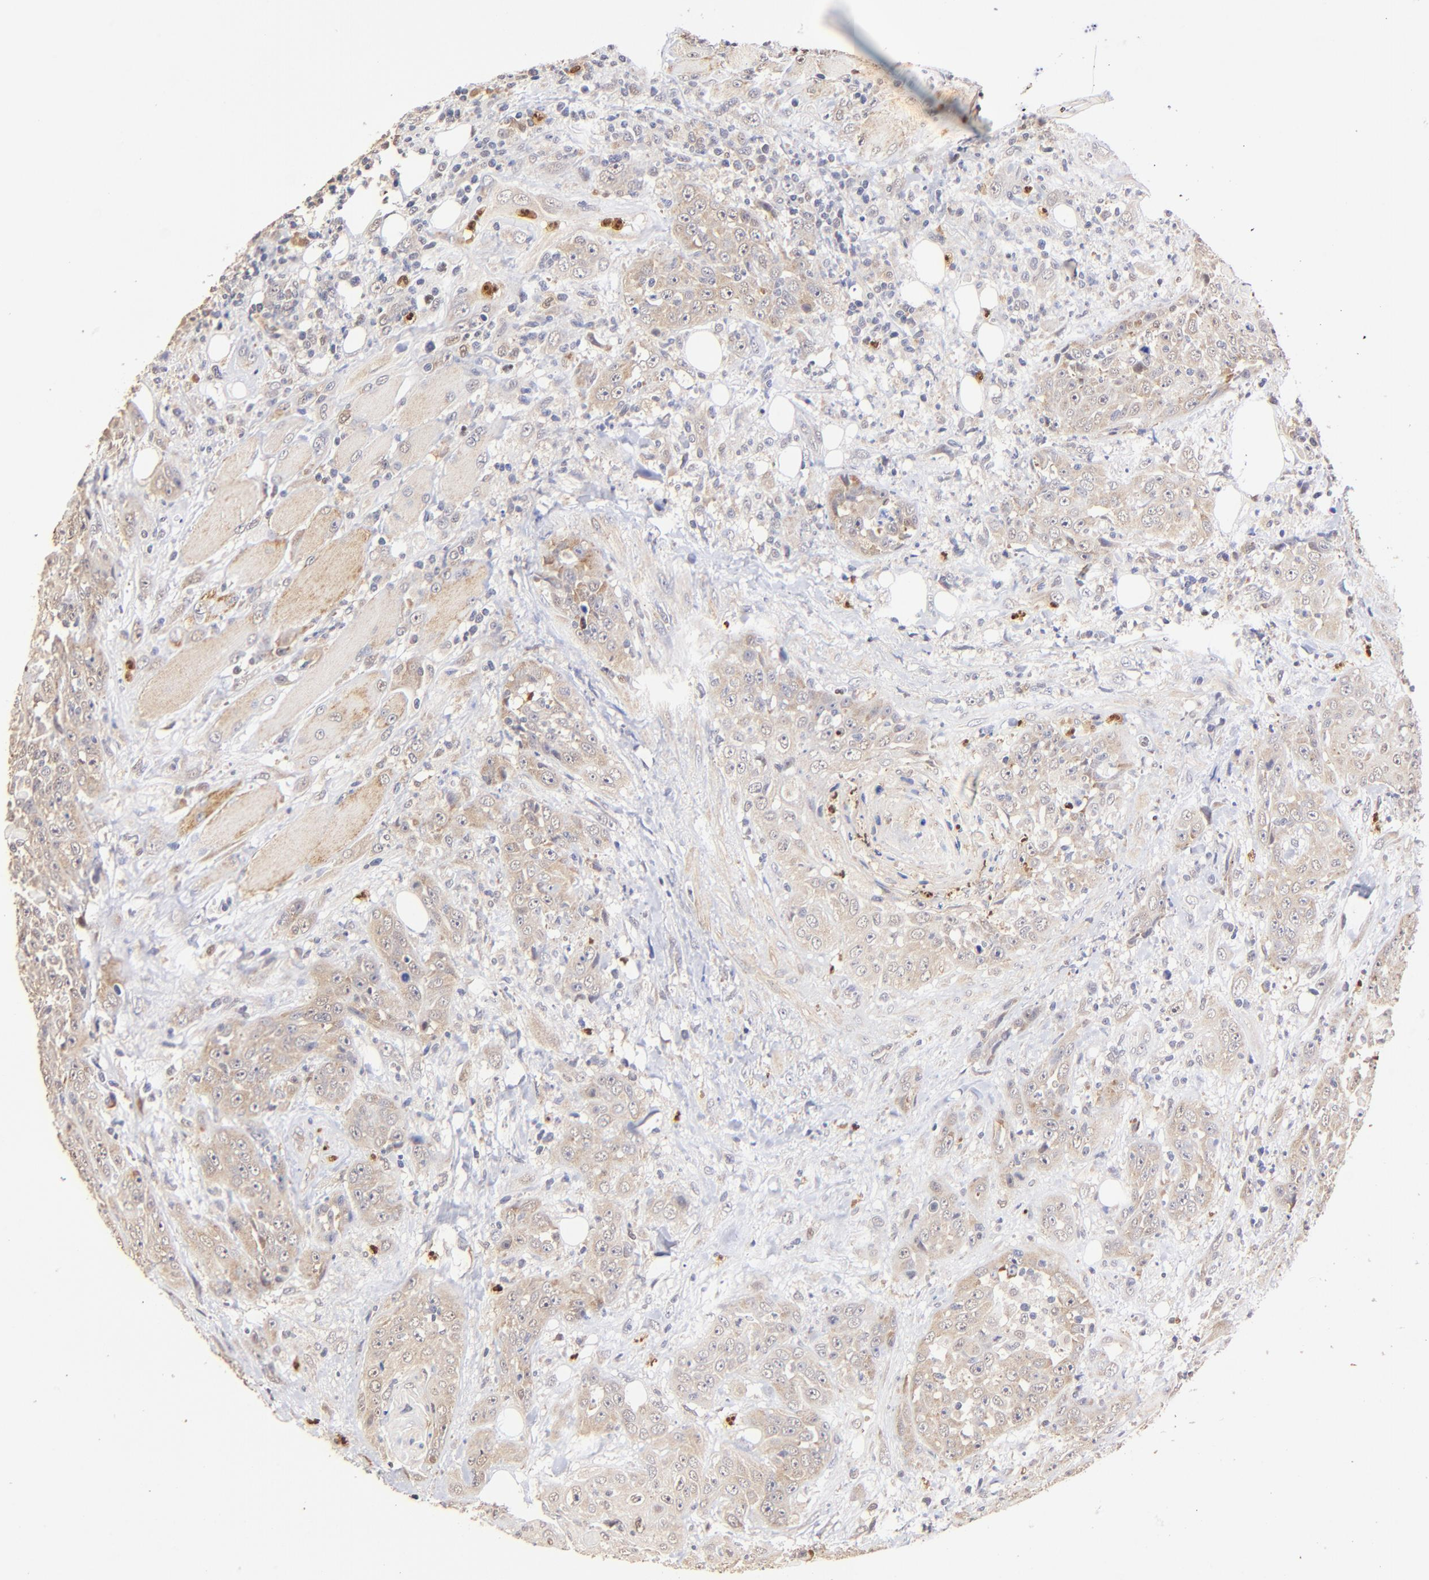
{"staining": {"intensity": "weak", "quantity": ">75%", "location": "cytoplasmic/membranous"}, "tissue": "head and neck cancer", "cell_type": "Tumor cells", "image_type": "cancer", "snomed": [{"axis": "morphology", "description": "Squamous cell carcinoma, NOS"}, {"axis": "topography", "description": "Head-Neck"}], "caption": "Weak cytoplasmic/membranous protein expression is present in about >75% of tumor cells in head and neck cancer (squamous cell carcinoma).", "gene": "BBOF1", "patient": {"sex": "female", "age": 84}}